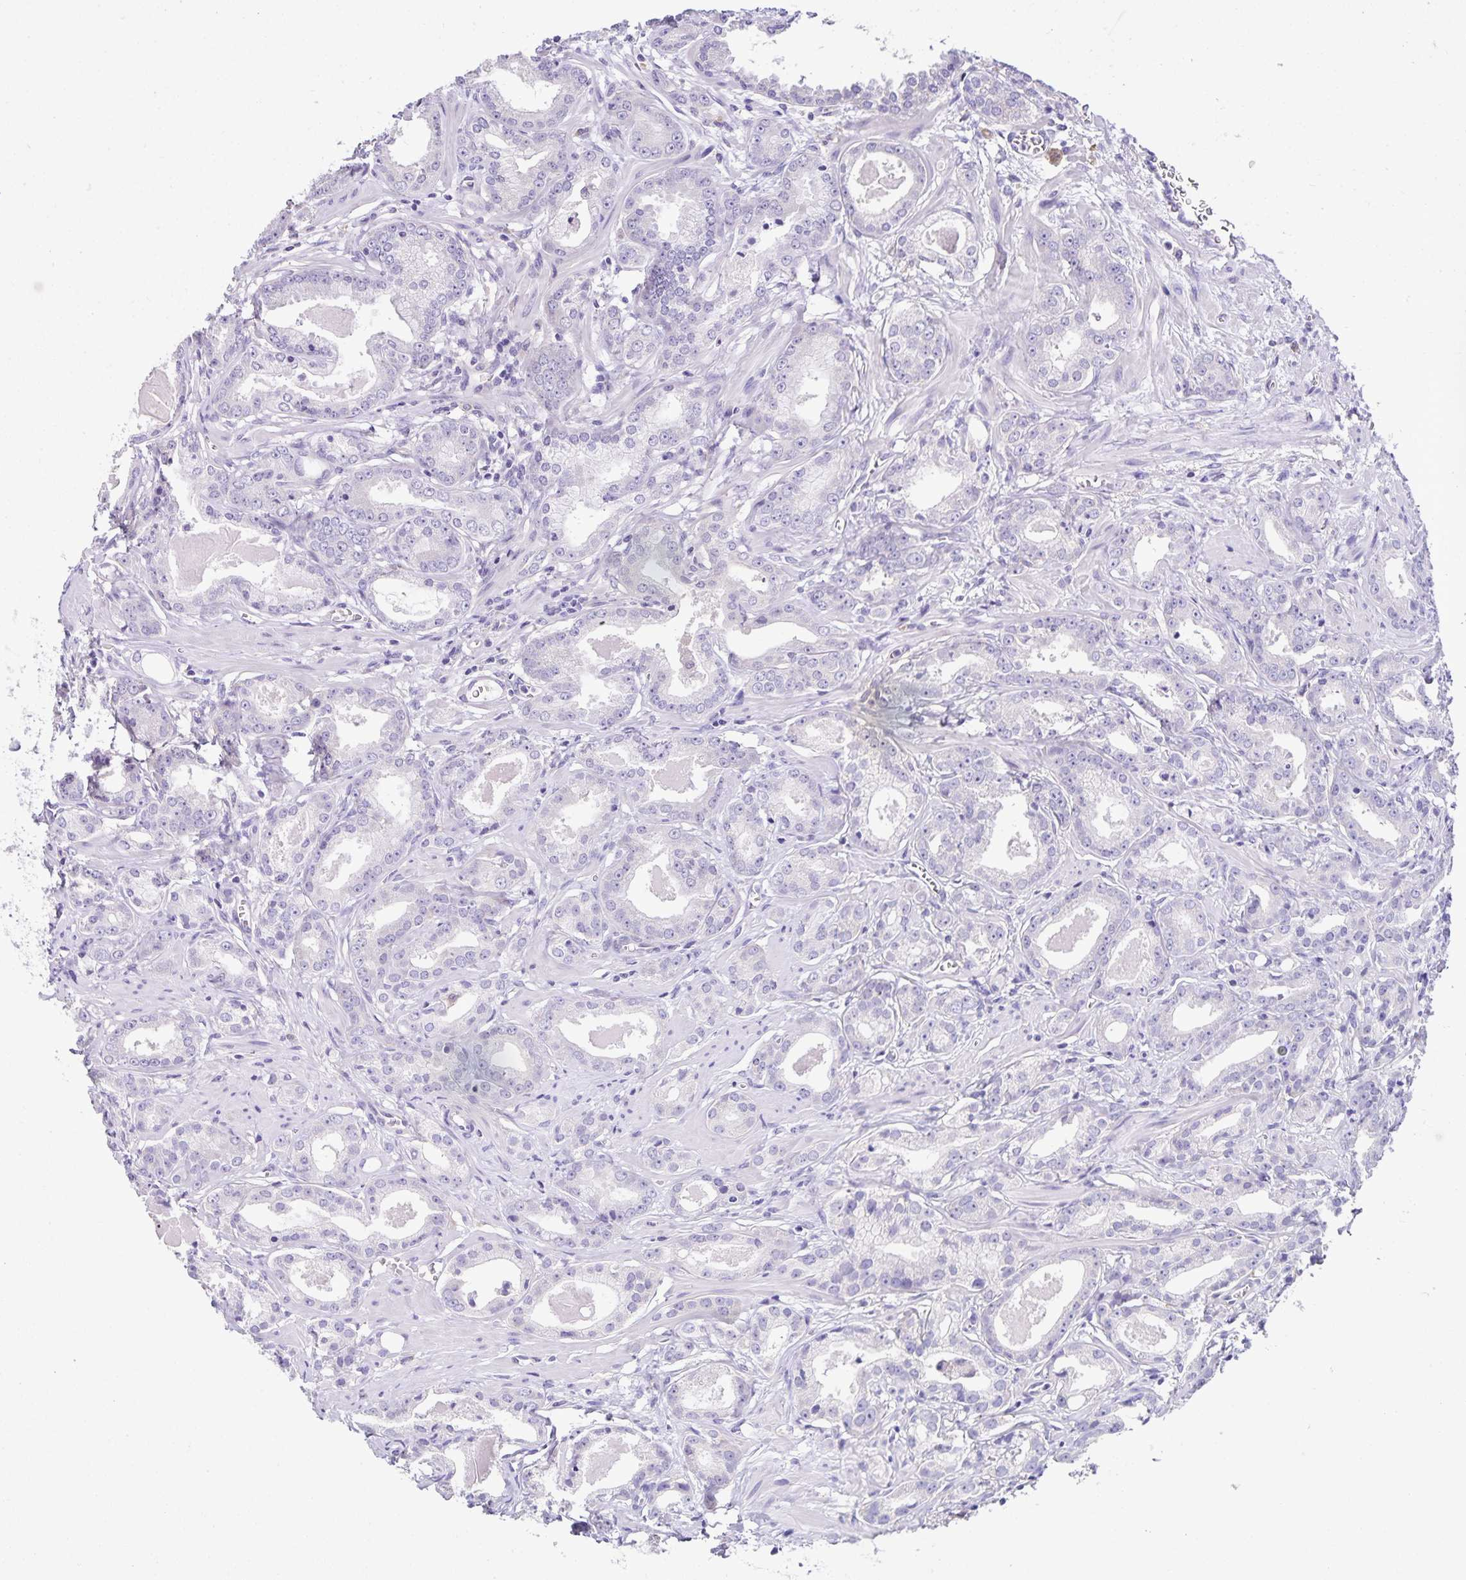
{"staining": {"intensity": "negative", "quantity": "none", "location": "none"}, "tissue": "prostate cancer", "cell_type": "Tumor cells", "image_type": "cancer", "snomed": [{"axis": "morphology", "description": "Adenocarcinoma, NOS"}, {"axis": "morphology", "description": "Adenocarcinoma, Low grade"}, {"axis": "topography", "description": "Prostate"}], "caption": "Tumor cells show no significant expression in prostate low-grade adenocarcinoma.", "gene": "BOLL", "patient": {"sex": "male", "age": 64}}